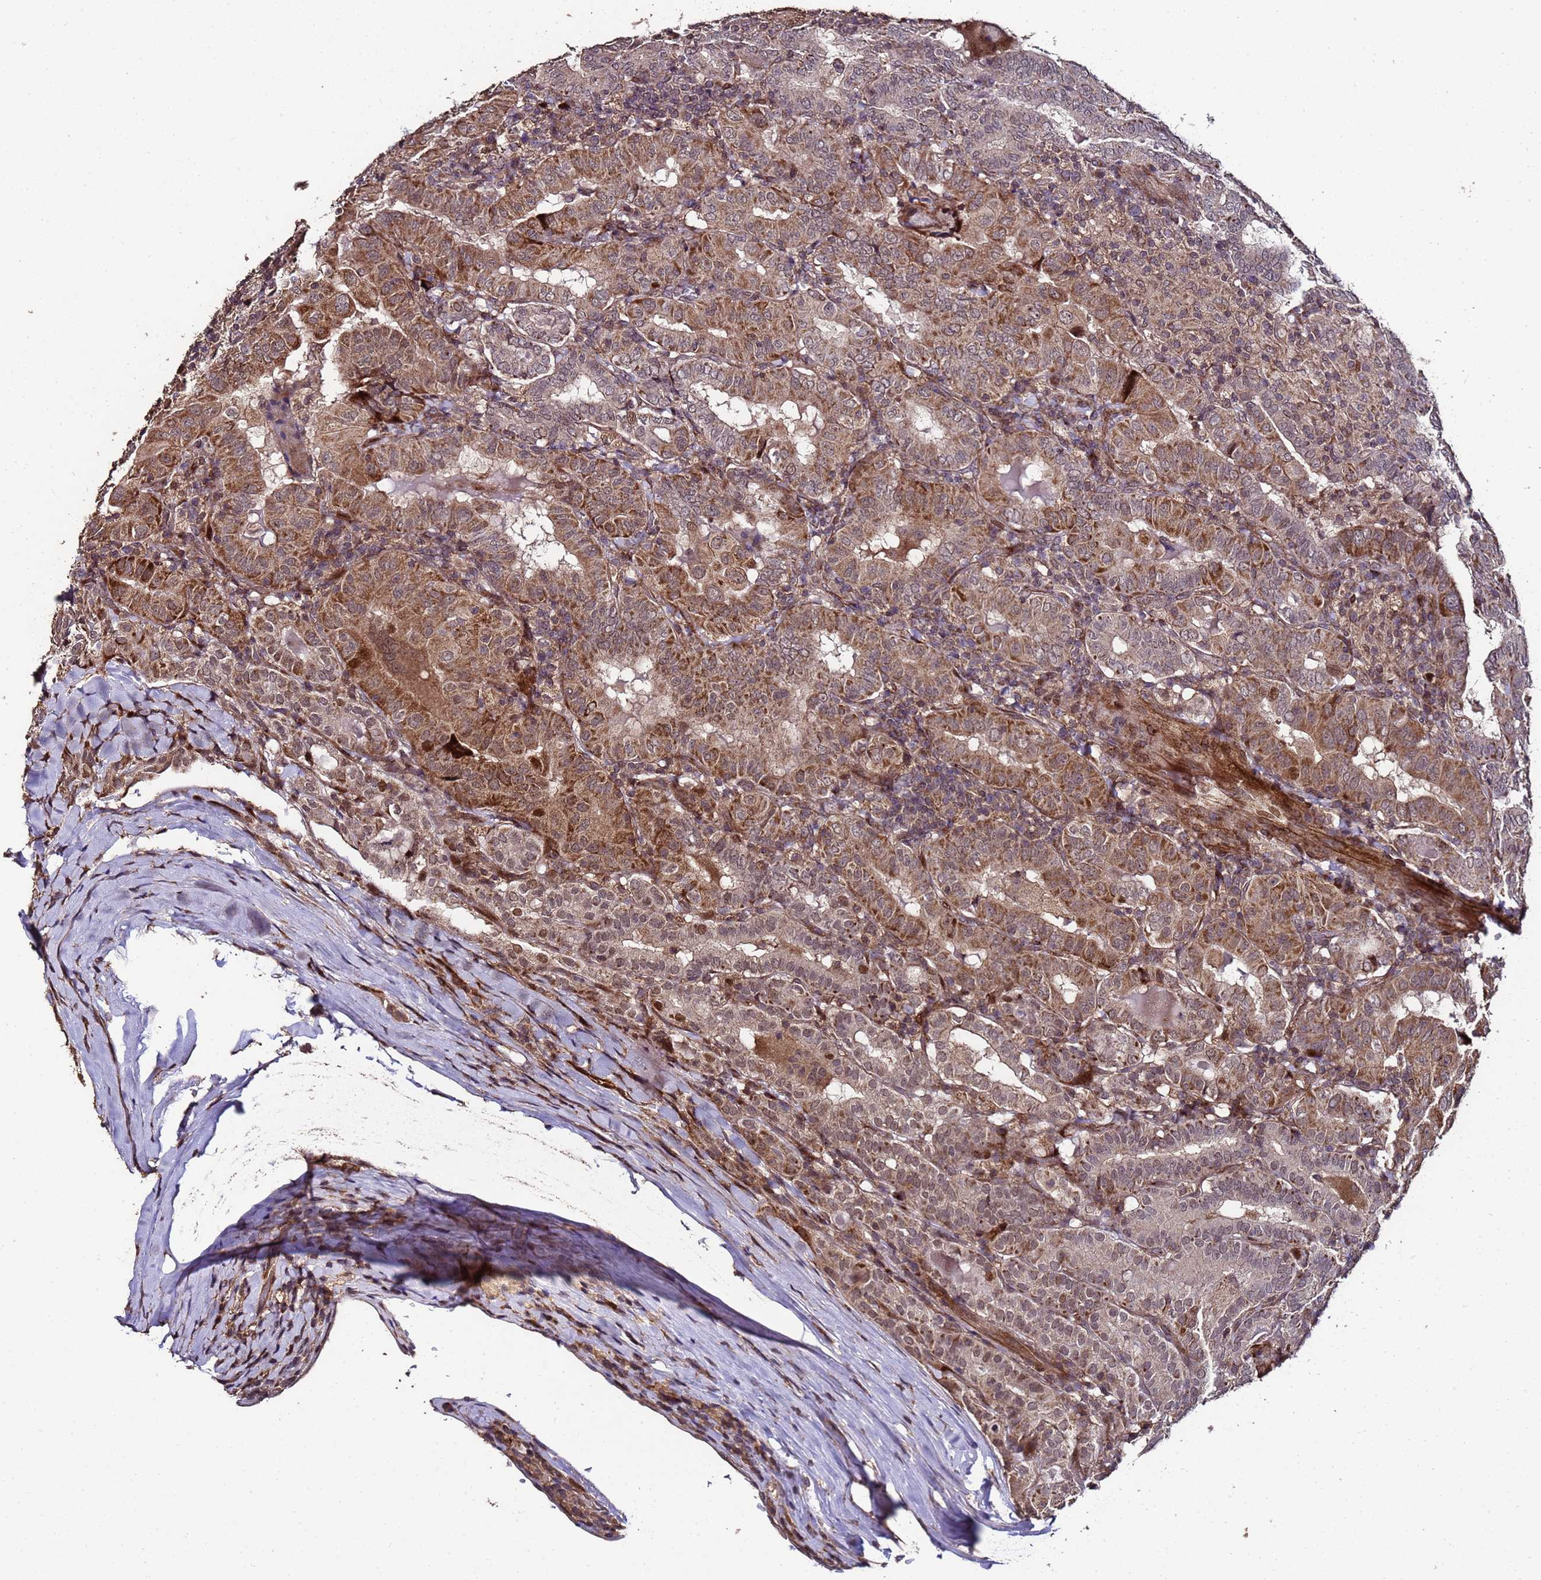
{"staining": {"intensity": "moderate", "quantity": ">75%", "location": "cytoplasmic/membranous,nuclear"}, "tissue": "thyroid cancer", "cell_type": "Tumor cells", "image_type": "cancer", "snomed": [{"axis": "morphology", "description": "Papillary adenocarcinoma, NOS"}, {"axis": "topography", "description": "Thyroid gland"}], "caption": "The micrograph exhibits staining of thyroid papillary adenocarcinoma, revealing moderate cytoplasmic/membranous and nuclear protein positivity (brown color) within tumor cells.", "gene": "PRODH", "patient": {"sex": "female", "age": 72}}